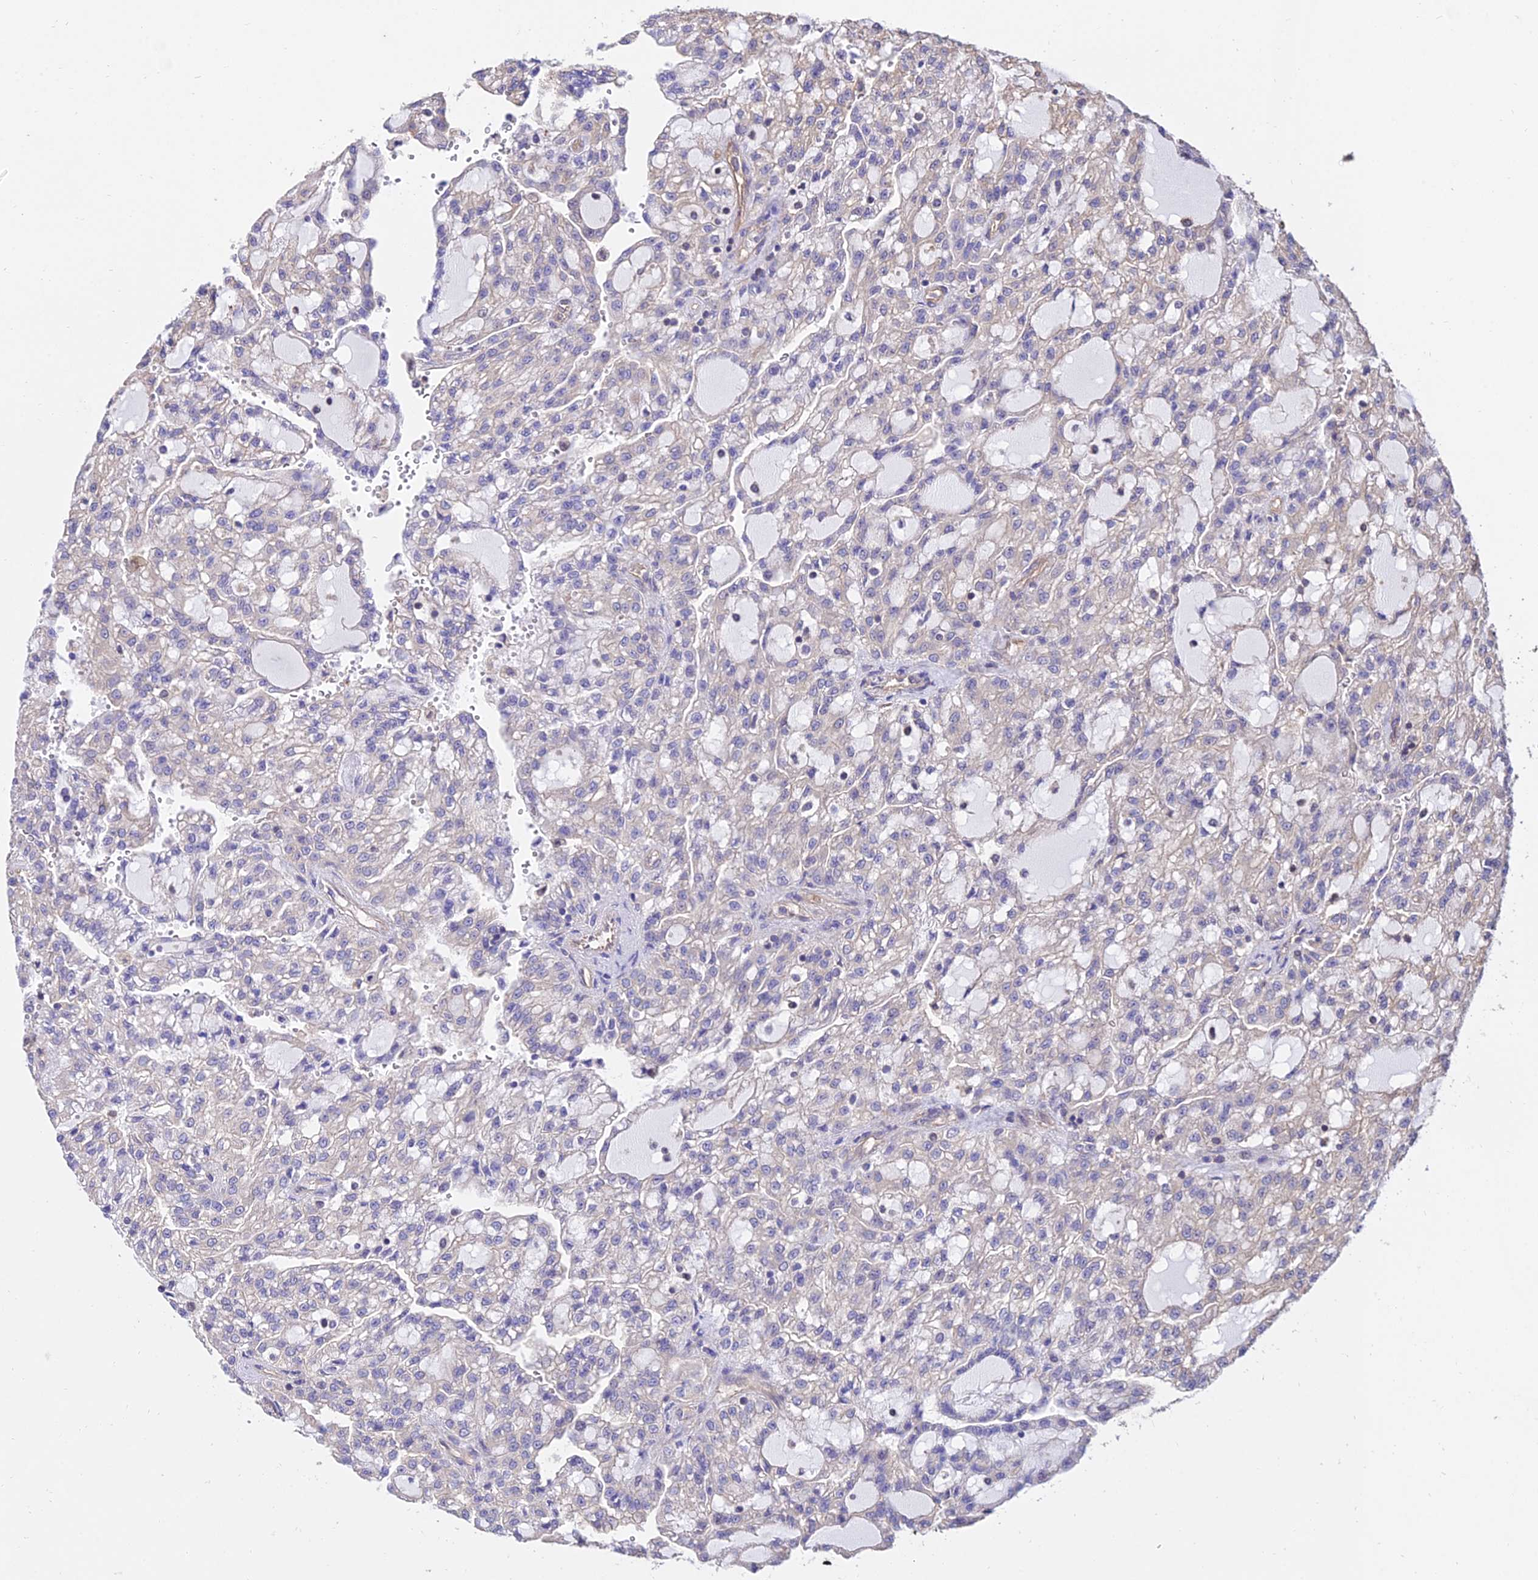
{"staining": {"intensity": "negative", "quantity": "none", "location": "none"}, "tissue": "renal cancer", "cell_type": "Tumor cells", "image_type": "cancer", "snomed": [{"axis": "morphology", "description": "Adenocarcinoma, NOS"}, {"axis": "topography", "description": "Kidney"}], "caption": "A high-resolution image shows IHC staining of renal adenocarcinoma, which exhibits no significant staining in tumor cells.", "gene": "CALM2", "patient": {"sex": "male", "age": 63}}